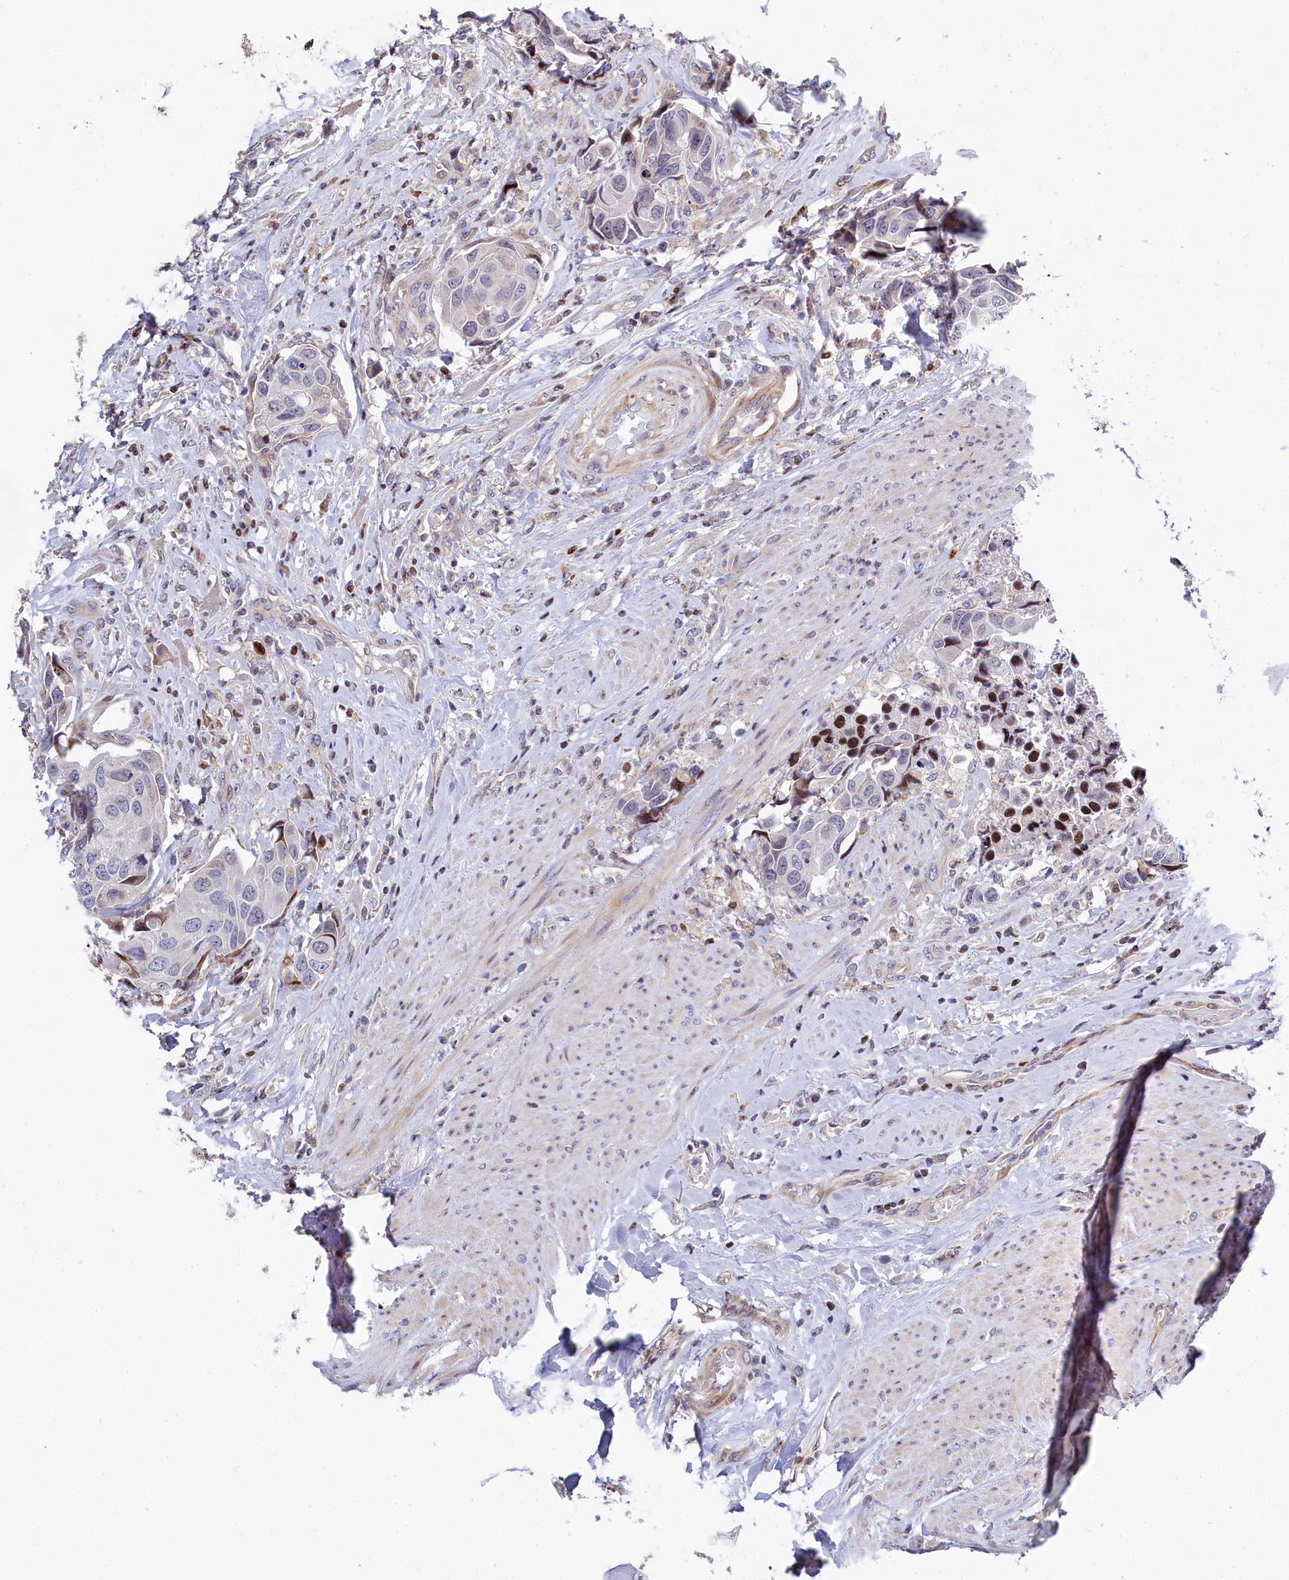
{"staining": {"intensity": "moderate", "quantity": "<25%", "location": "nuclear"}, "tissue": "urothelial cancer", "cell_type": "Tumor cells", "image_type": "cancer", "snomed": [{"axis": "morphology", "description": "Urothelial carcinoma, High grade"}, {"axis": "topography", "description": "Urinary bladder"}], "caption": "Urothelial cancer stained with a brown dye reveals moderate nuclear positive staining in about <25% of tumor cells.", "gene": "TGDS", "patient": {"sex": "male", "age": 74}}